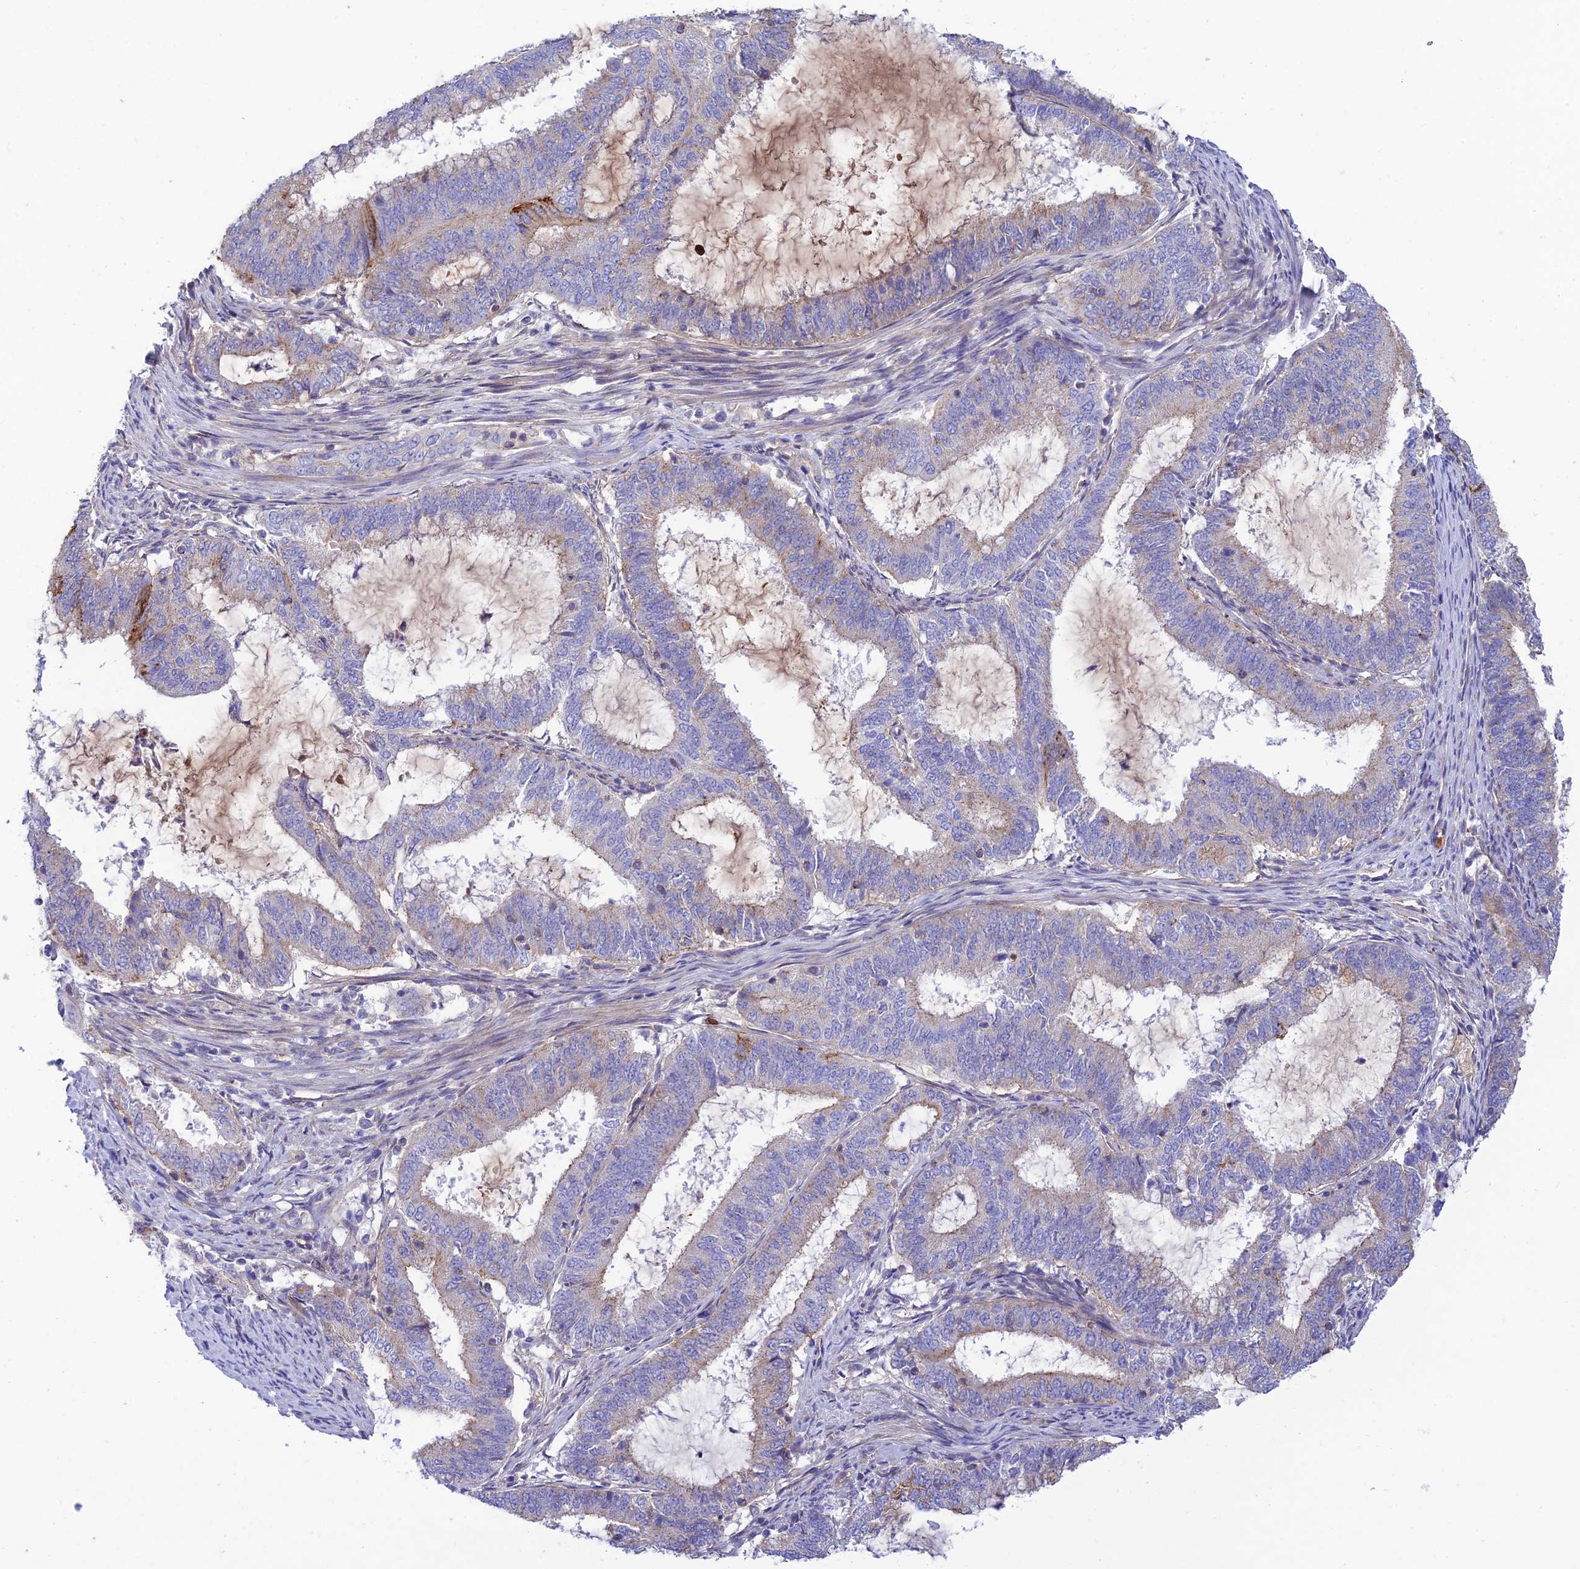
{"staining": {"intensity": "moderate", "quantity": "<25%", "location": "cytoplasmic/membranous"}, "tissue": "endometrial cancer", "cell_type": "Tumor cells", "image_type": "cancer", "snomed": [{"axis": "morphology", "description": "Adenocarcinoma, NOS"}, {"axis": "topography", "description": "Endometrium"}], "caption": "Immunohistochemistry (IHC) photomicrograph of human endometrial adenocarcinoma stained for a protein (brown), which demonstrates low levels of moderate cytoplasmic/membranous positivity in approximately <25% of tumor cells.", "gene": "CCDC157", "patient": {"sex": "female", "age": 51}}